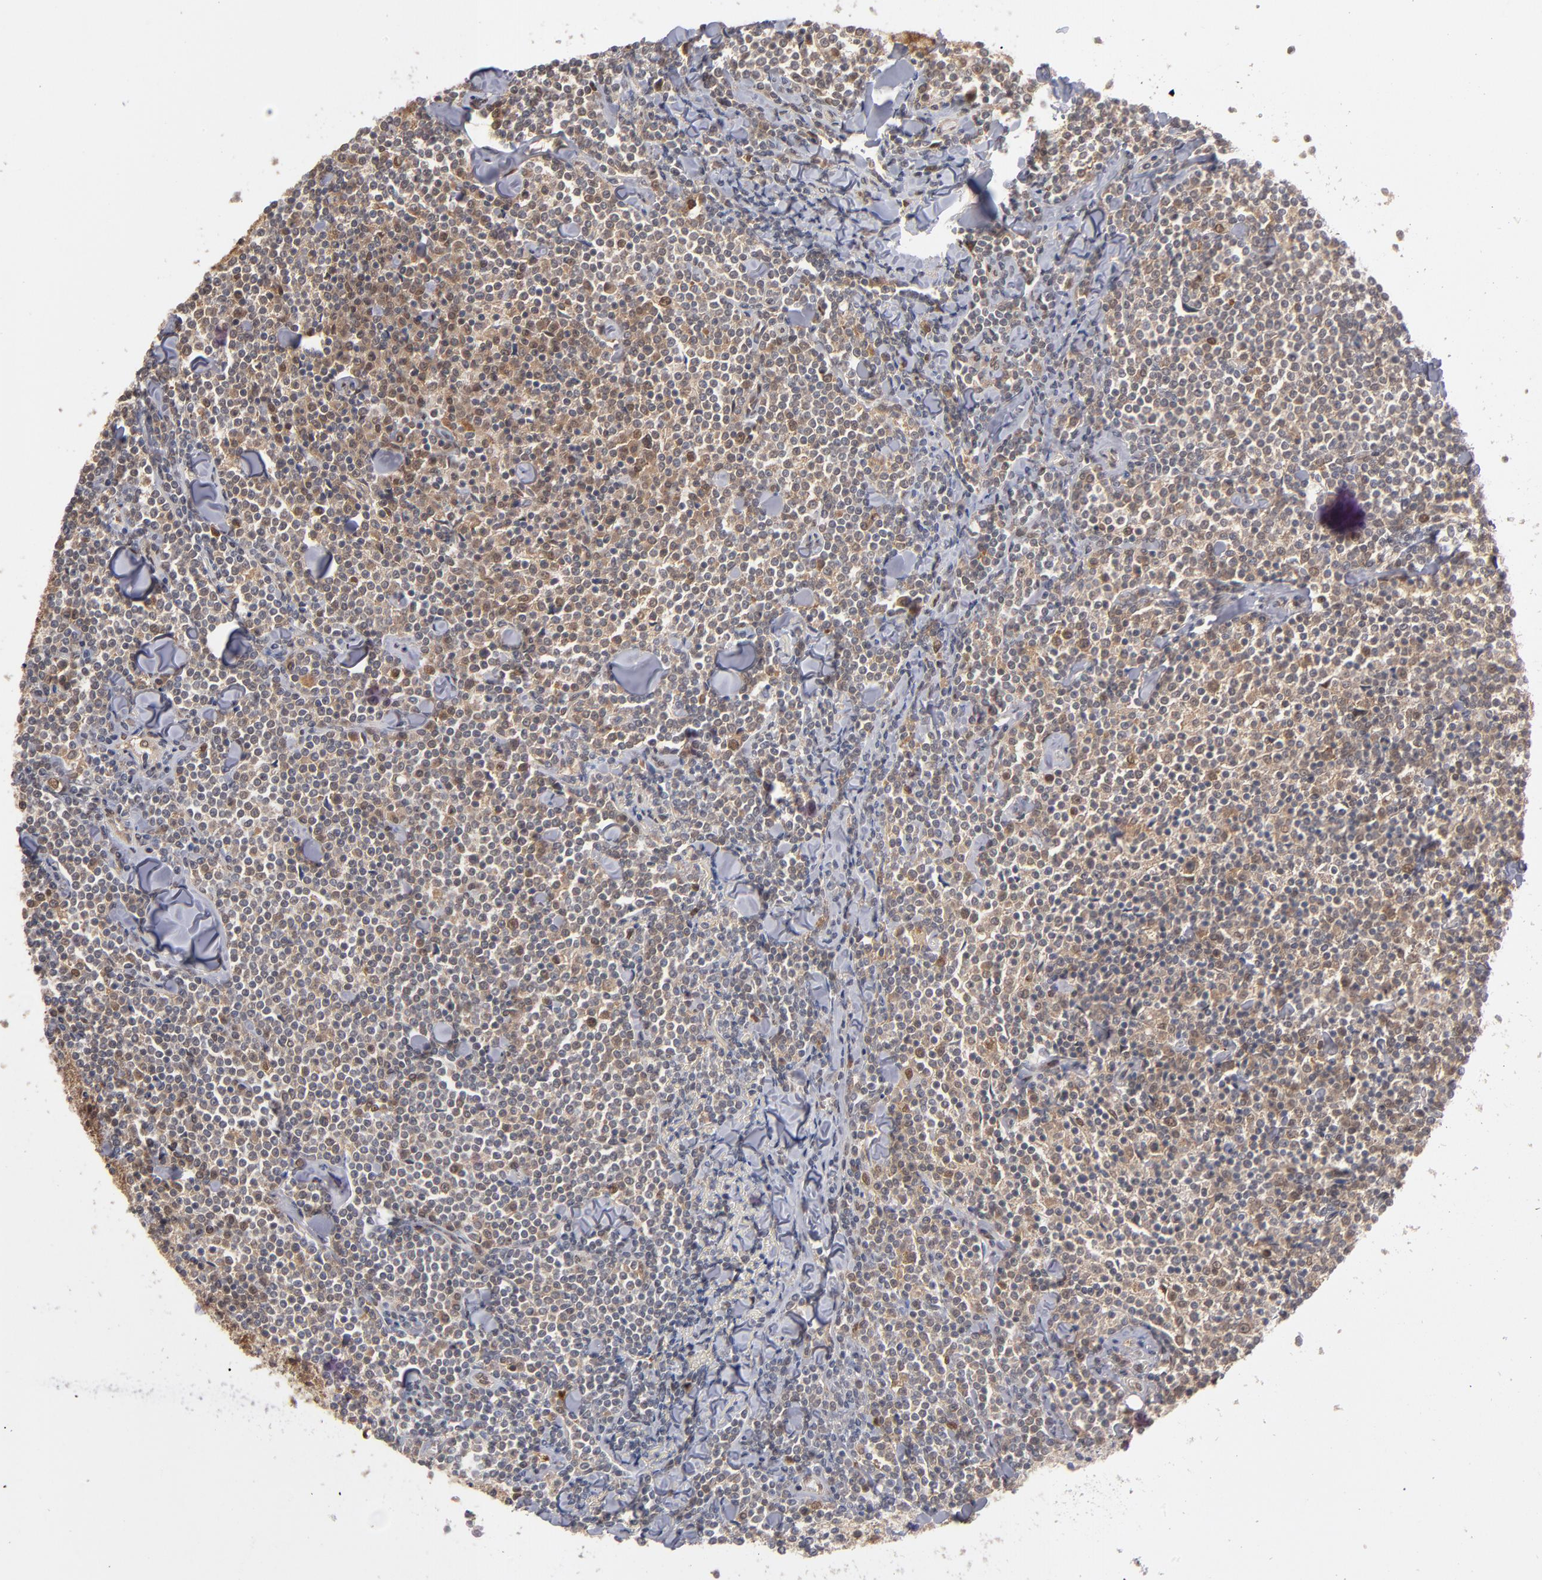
{"staining": {"intensity": "weak", "quantity": "<25%", "location": "cytoplasmic/membranous,nuclear"}, "tissue": "lymphoma", "cell_type": "Tumor cells", "image_type": "cancer", "snomed": [{"axis": "morphology", "description": "Malignant lymphoma, non-Hodgkin's type, Low grade"}, {"axis": "topography", "description": "Soft tissue"}], "caption": "Tumor cells show no significant protein expression in lymphoma.", "gene": "HUWE1", "patient": {"sex": "male", "age": 92}}